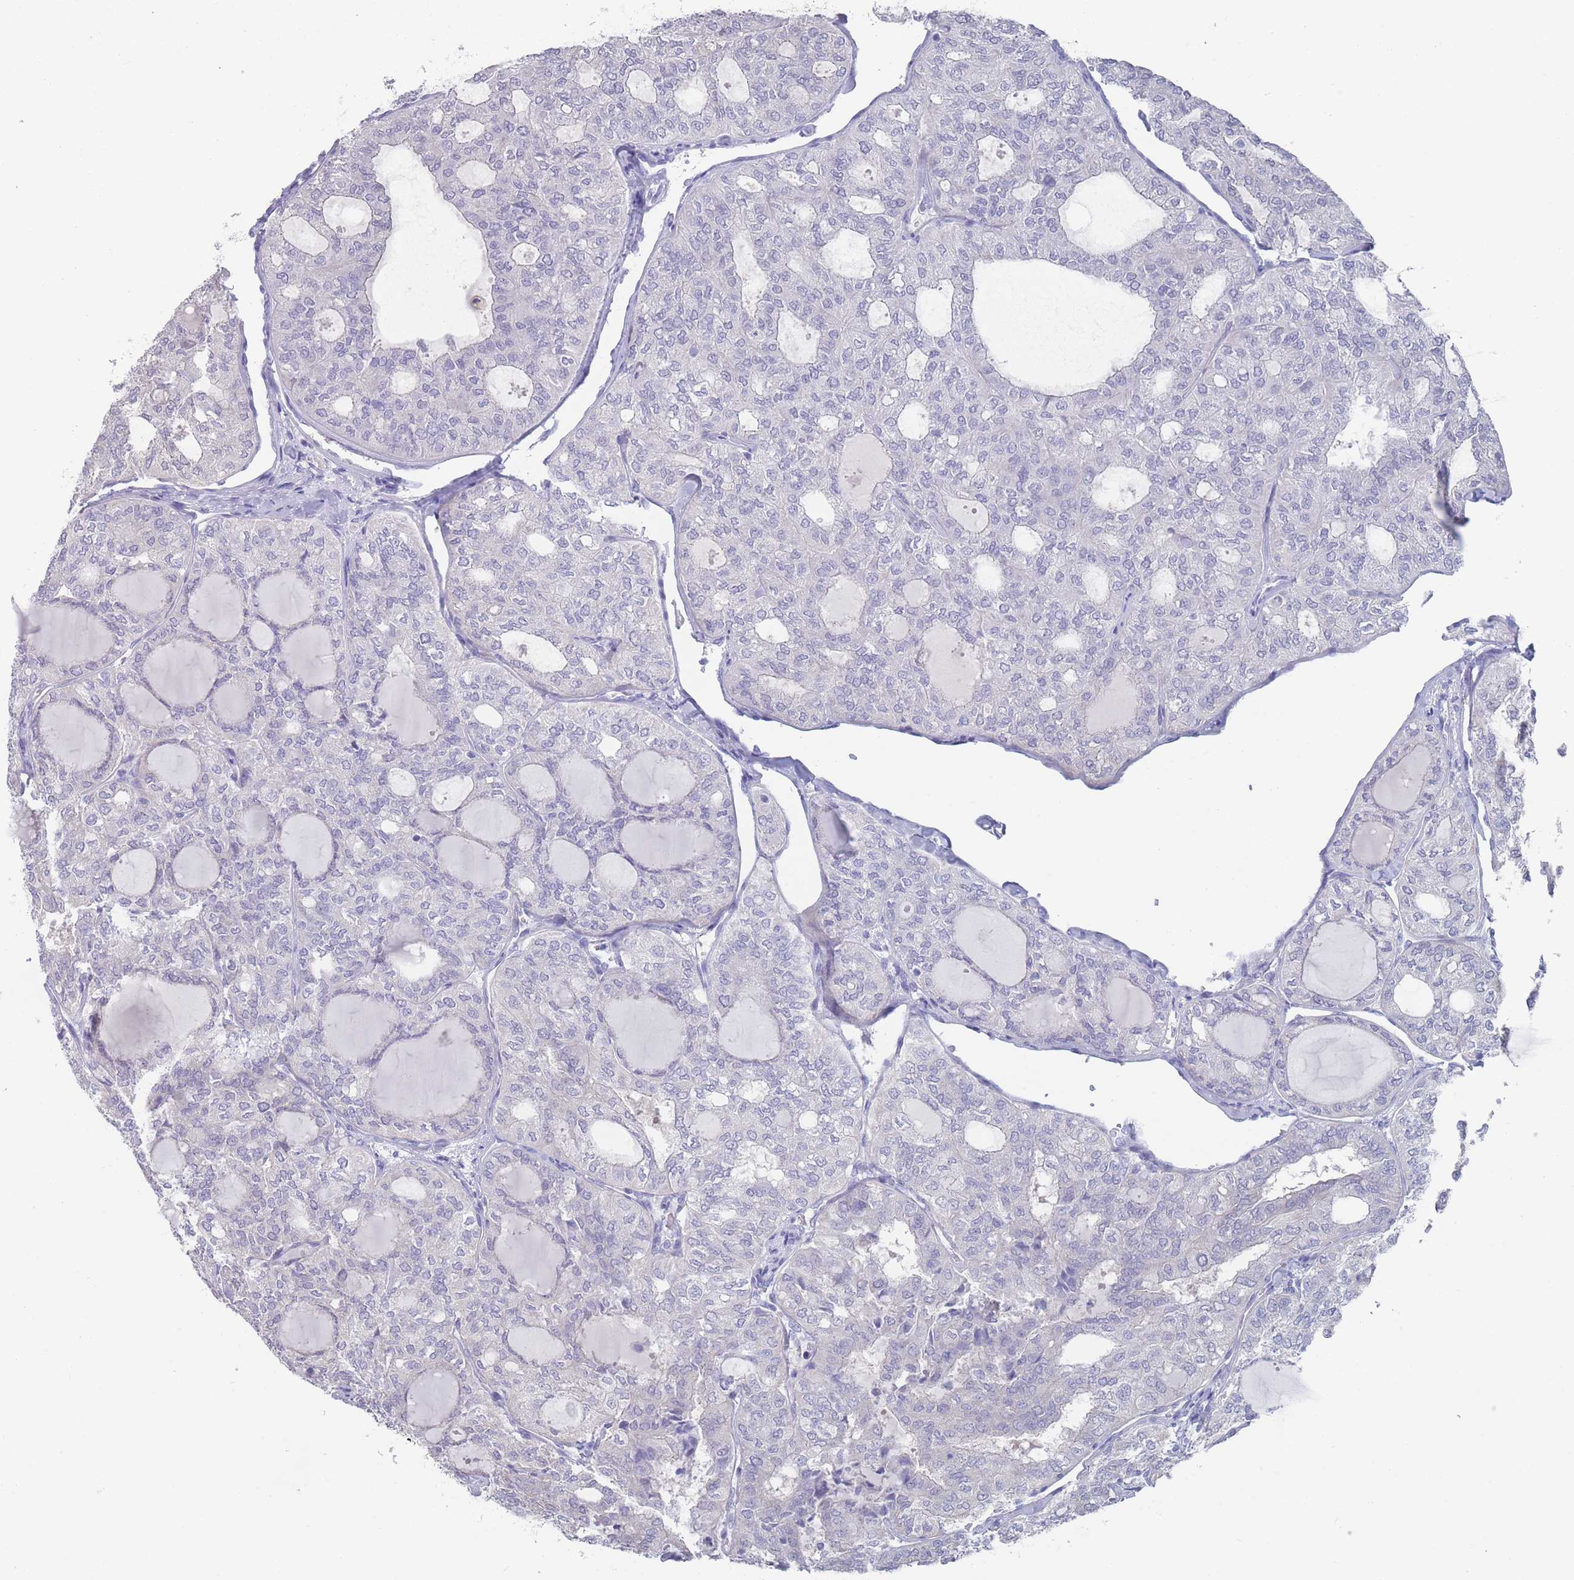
{"staining": {"intensity": "negative", "quantity": "none", "location": "none"}, "tissue": "thyroid cancer", "cell_type": "Tumor cells", "image_type": "cancer", "snomed": [{"axis": "morphology", "description": "Follicular adenoma carcinoma, NOS"}, {"axis": "topography", "description": "Thyroid gland"}], "caption": "High power microscopy histopathology image of an immunohistochemistry (IHC) photomicrograph of thyroid cancer, revealing no significant positivity in tumor cells.", "gene": "CYP51A1", "patient": {"sex": "male", "age": 75}}